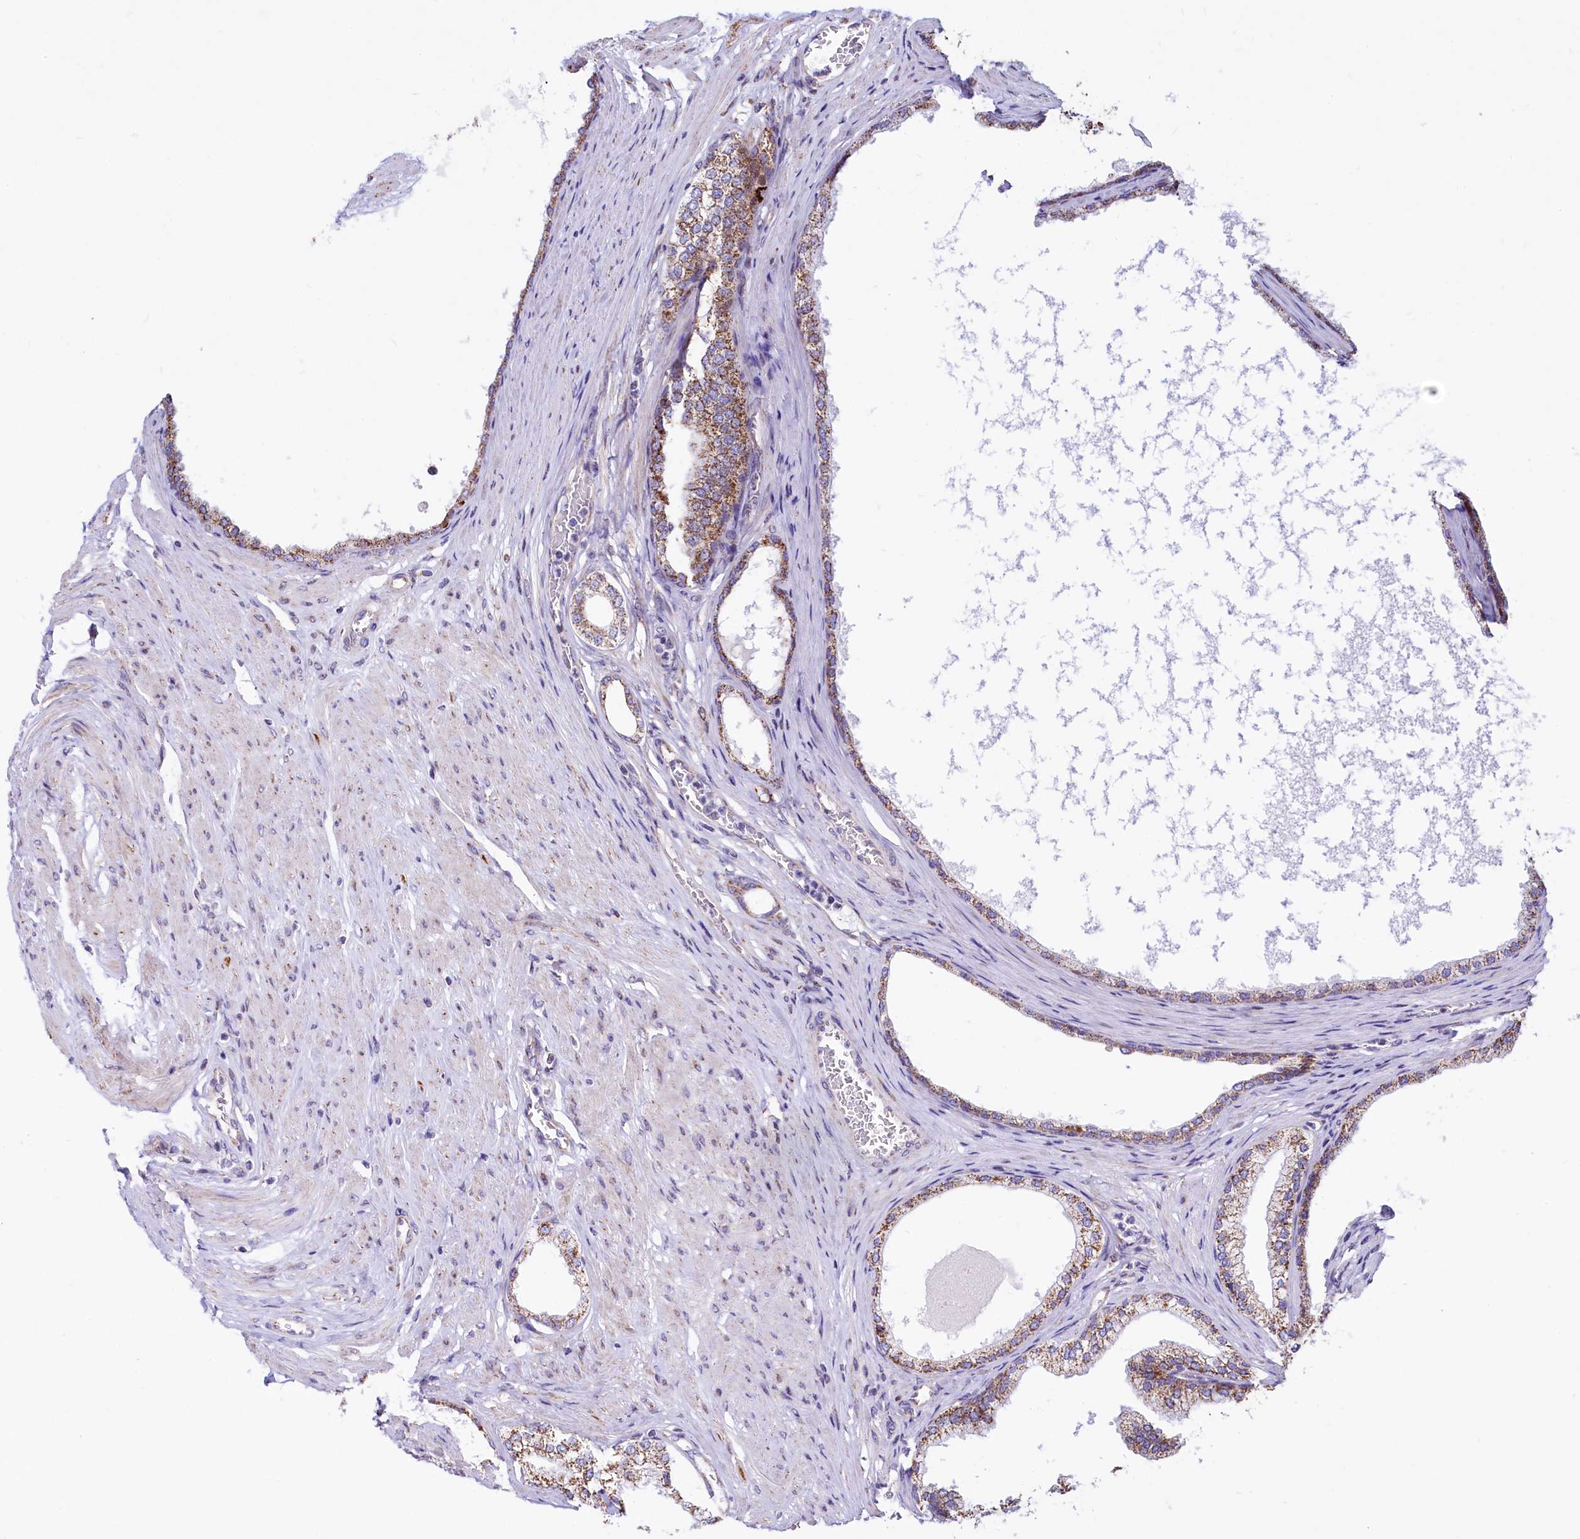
{"staining": {"intensity": "moderate", "quantity": ">75%", "location": "cytoplasmic/membranous"}, "tissue": "prostate", "cell_type": "Glandular cells", "image_type": "normal", "snomed": [{"axis": "morphology", "description": "Normal tissue, NOS"}, {"axis": "morphology", "description": "Urothelial carcinoma, Low grade"}, {"axis": "topography", "description": "Urinary bladder"}, {"axis": "topography", "description": "Prostate"}], "caption": "A histopathology image of prostate stained for a protein demonstrates moderate cytoplasmic/membranous brown staining in glandular cells. (DAB IHC, brown staining for protein, blue staining for nuclei).", "gene": "VWCE", "patient": {"sex": "male", "age": 60}}